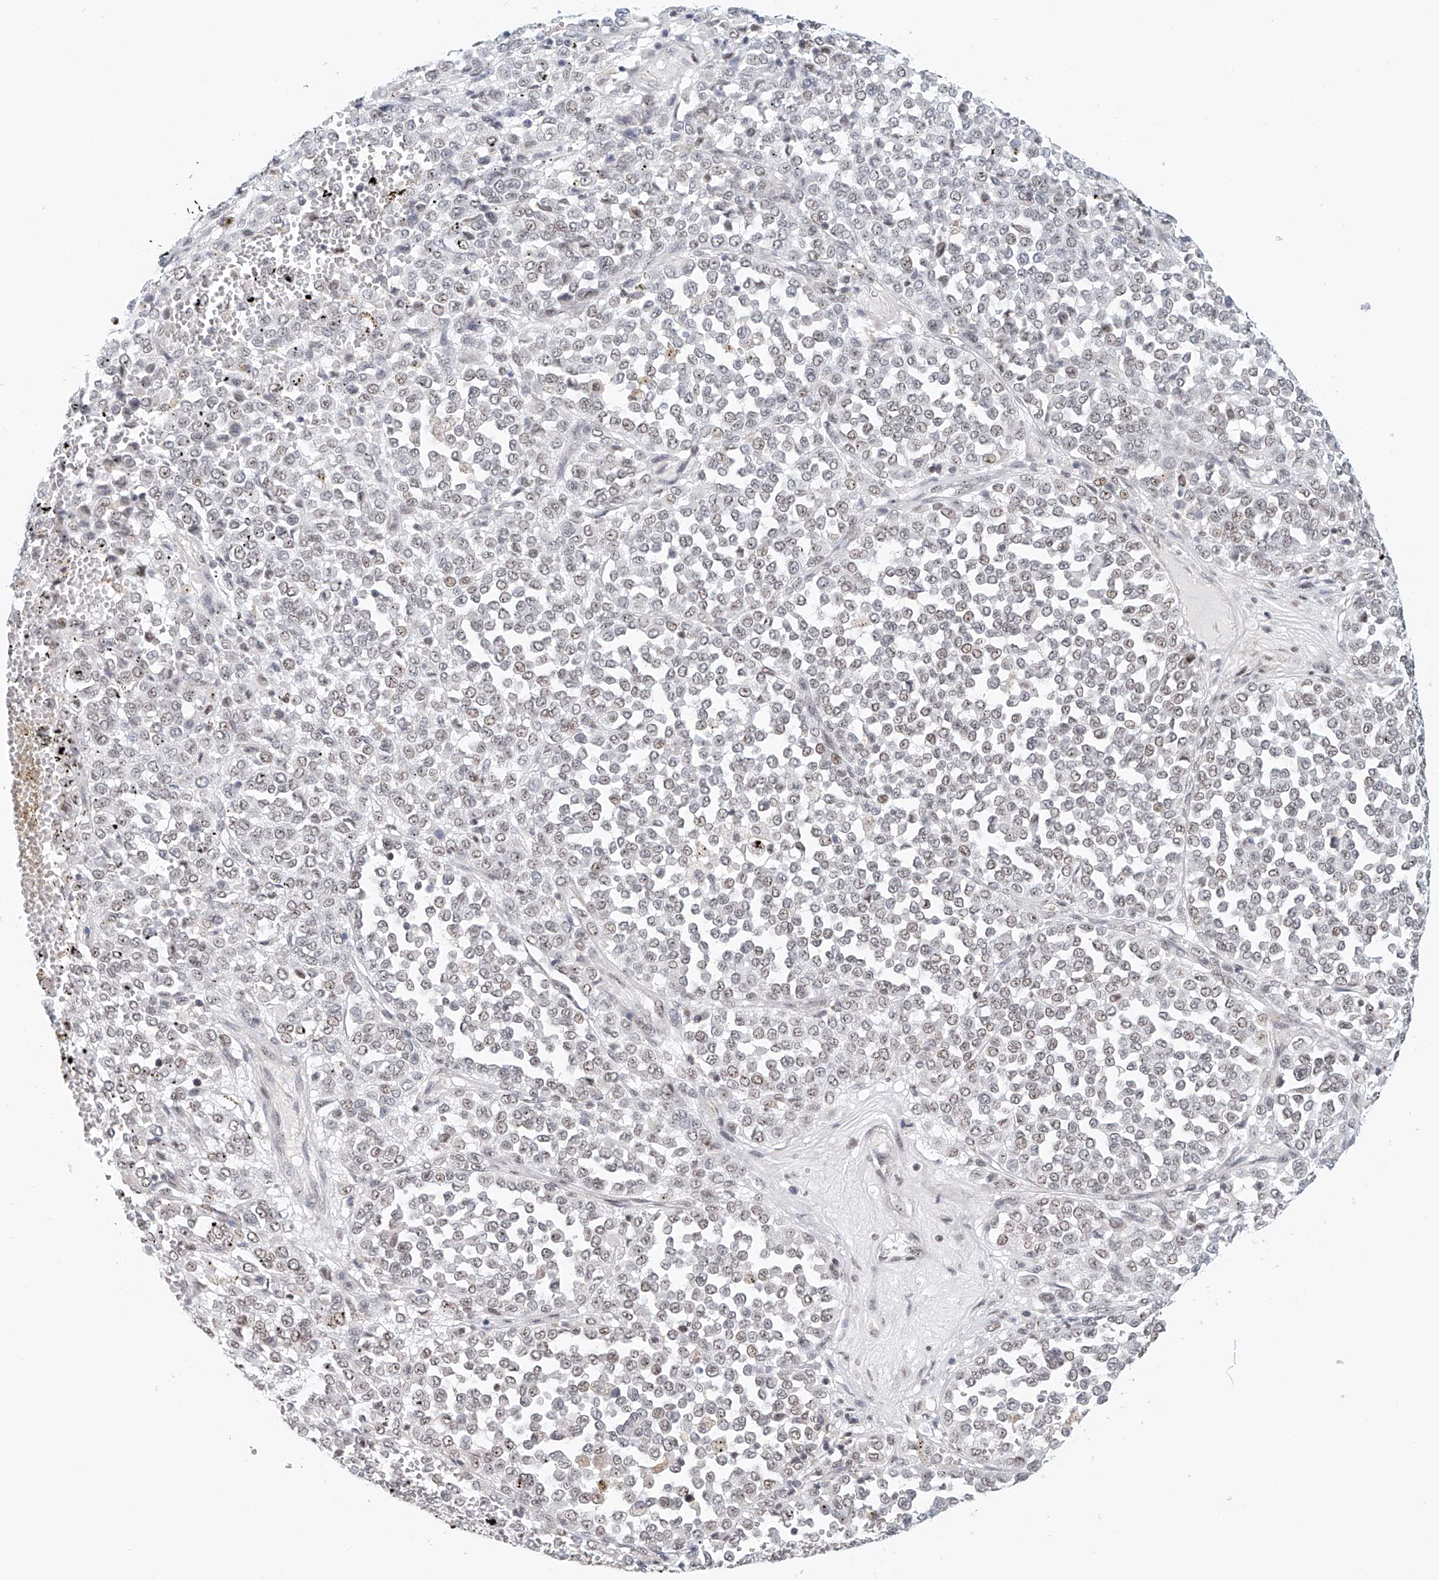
{"staining": {"intensity": "weak", "quantity": "<25%", "location": "nuclear"}, "tissue": "melanoma", "cell_type": "Tumor cells", "image_type": "cancer", "snomed": [{"axis": "morphology", "description": "Malignant melanoma, Metastatic site"}, {"axis": "topography", "description": "Pancreas"}], "caption": "IHC micrograph of malignant melanoma (metastatic site) stained for a protein (brown), which reveals no staining in tumor cells. (Brightfield microscopy of DAB (3,3'-diaminobenzidine) immunohistochemistry at high magnification).", "gene": "PRUNE2", "patient": {"sex": "female", "age": 30}}